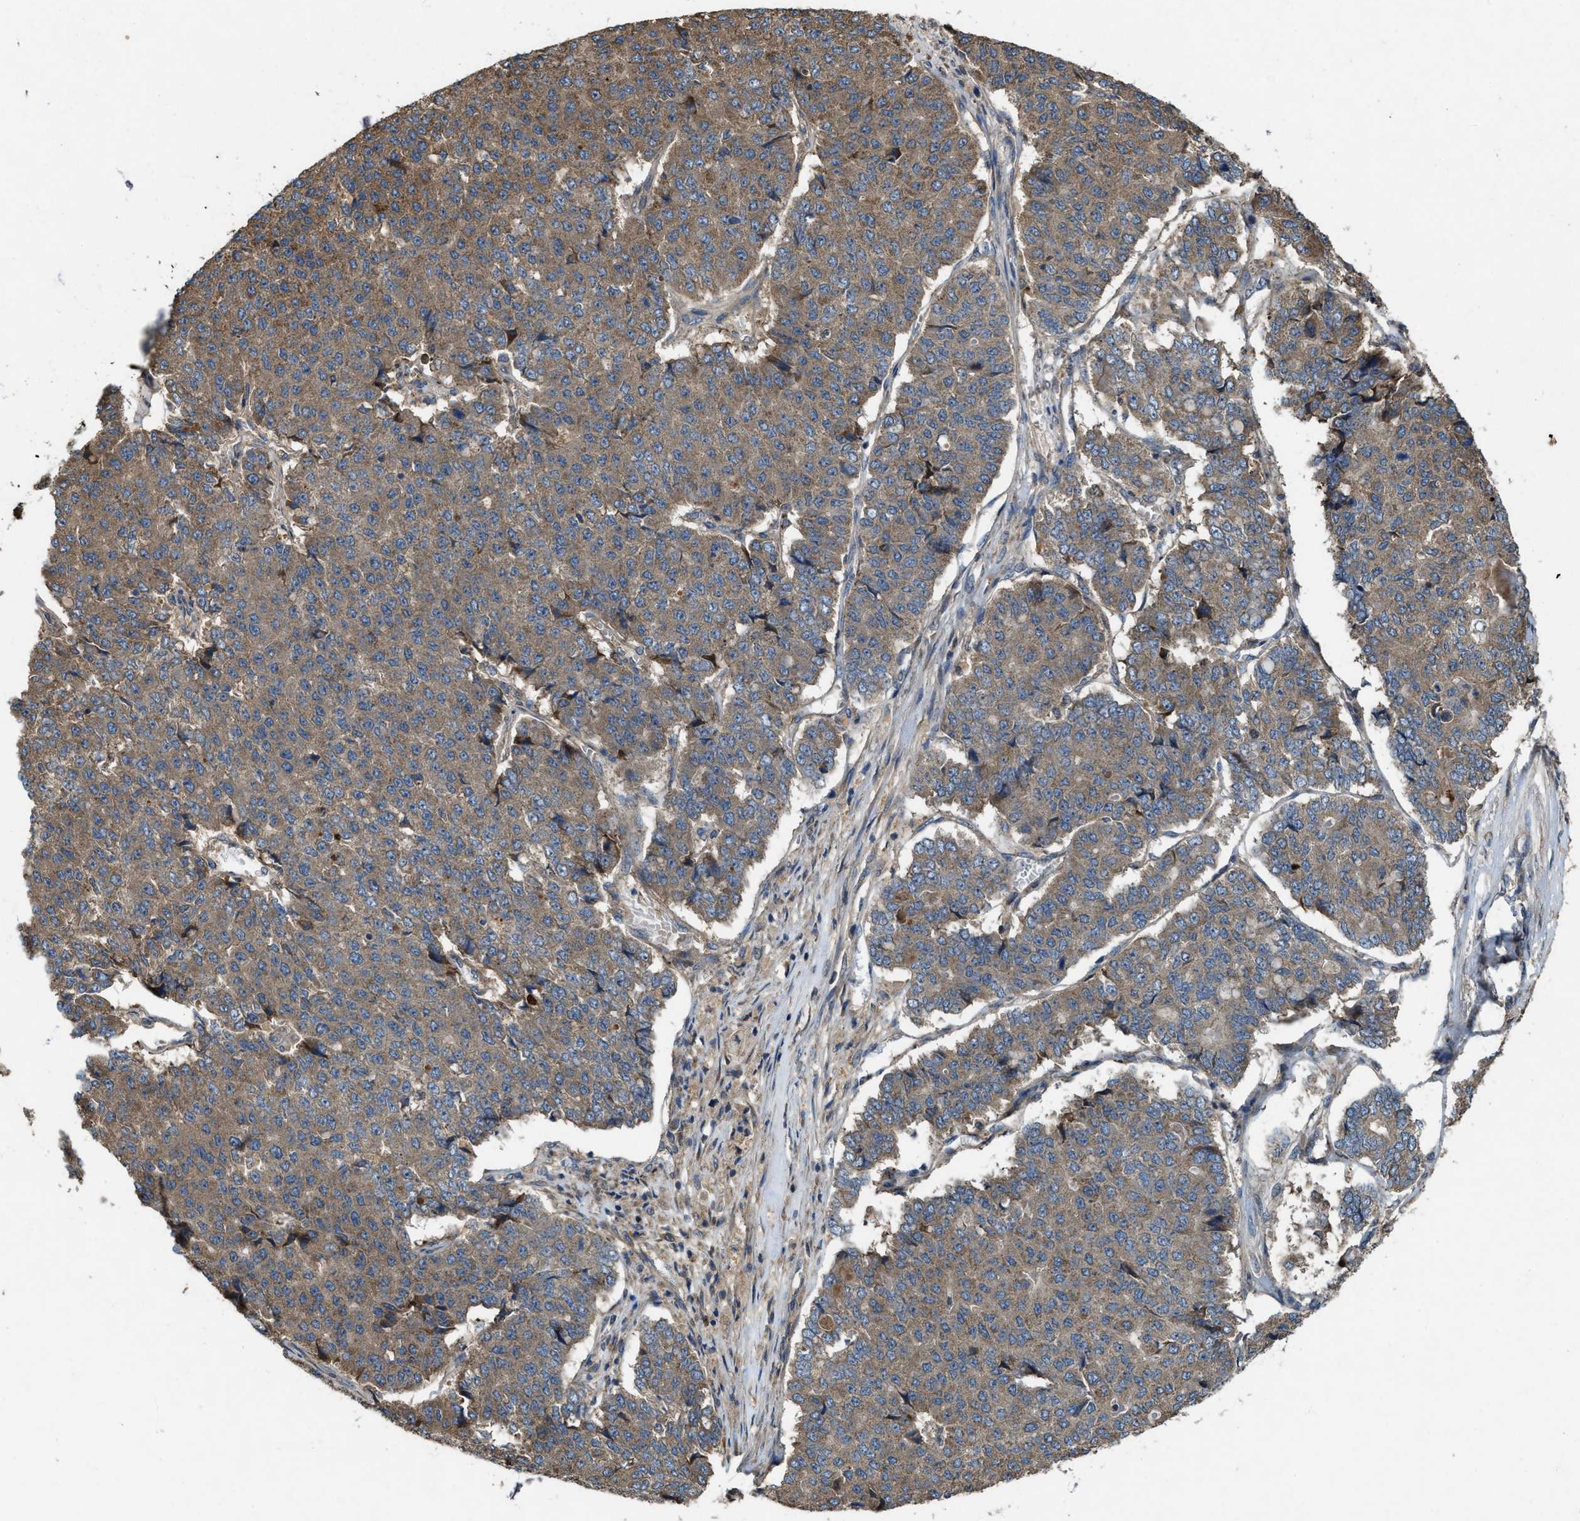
{"staining": {"intensity": "moderate", "quantity": ">75%", "location": "cytoplasmic/membranous"}, "tissue": "pancreatic cancer", "cell_type": "Tumor cells", "image_type": "cancer", "snomed": [{"axis": "morphology", "description": "Adenocarcinoma, NOS"}, {"axis": "topography", "description": "Pancreas"}], "caption": "A brown stain highlights moderate cytoplasmic/membranous expression of a protein in pancreatic cancer tumor cells. Using DAB (brown) and hematoxylin (blue) stains, captured at high magnification using brightfield microscopy.", "gene": "PDP2", "patient": {"sex": "male", "age": 50}}